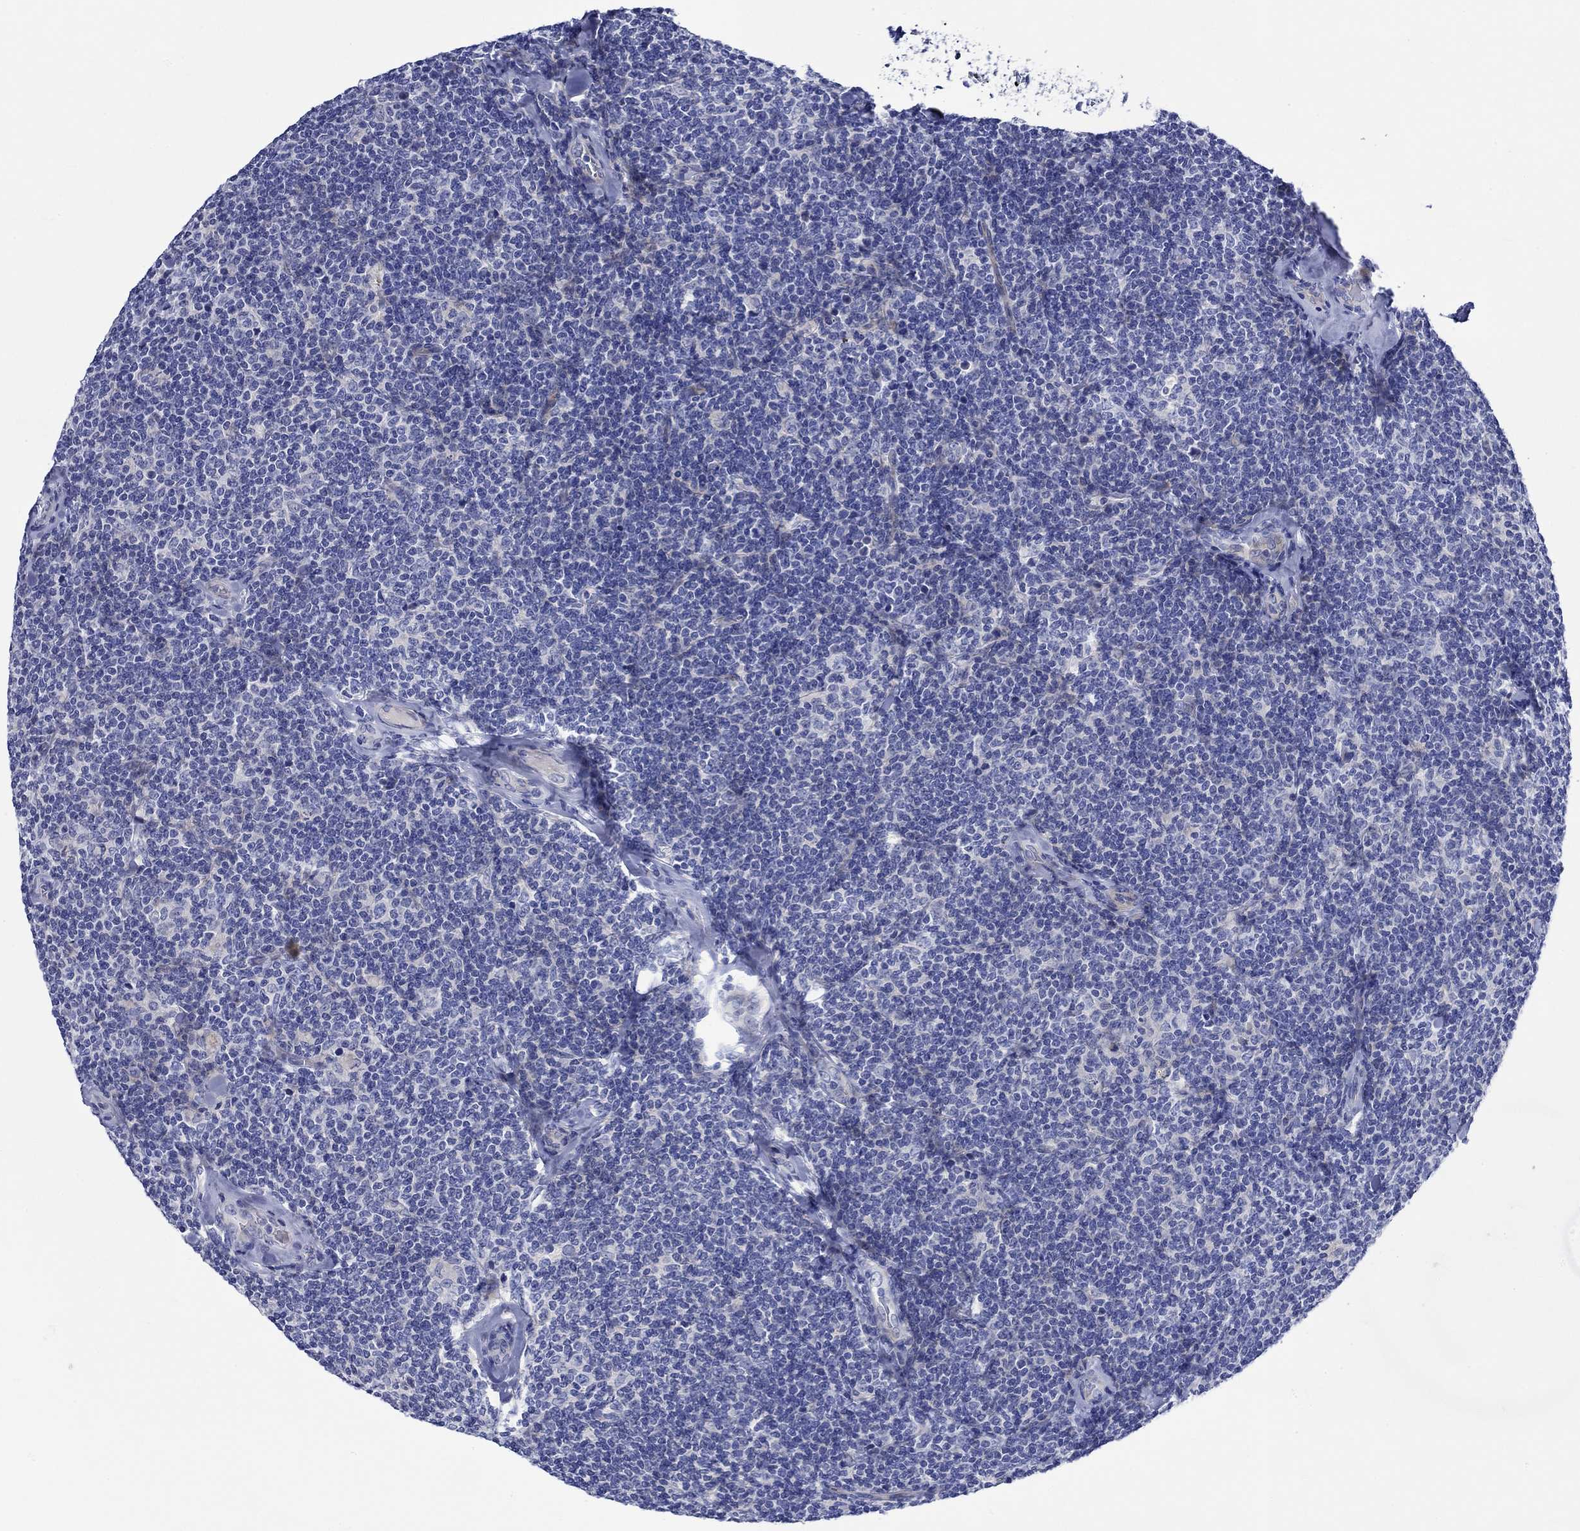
{"staining": {"intensity": "negative", "quantity": "none", "location": "none"}, "tissue": "lymphoma", "cell_type": "Tumor cells", "image_type": "cancer", "snomed": [{"axis": "morphology", "description": "Malignant lymphoma, non-Hodgkin's type, Low grade"}, {"axis": "topography", "description": "Lymph node"}], "caption": "This micrograph is of lymphoma stained with immunohistochemistry to label a protein in brown with the nuclei are counter-stained blue. There is no positivity in tumor cells.", "gene": "NRIP3", "patient": {"sex": "female", "age": 56}}